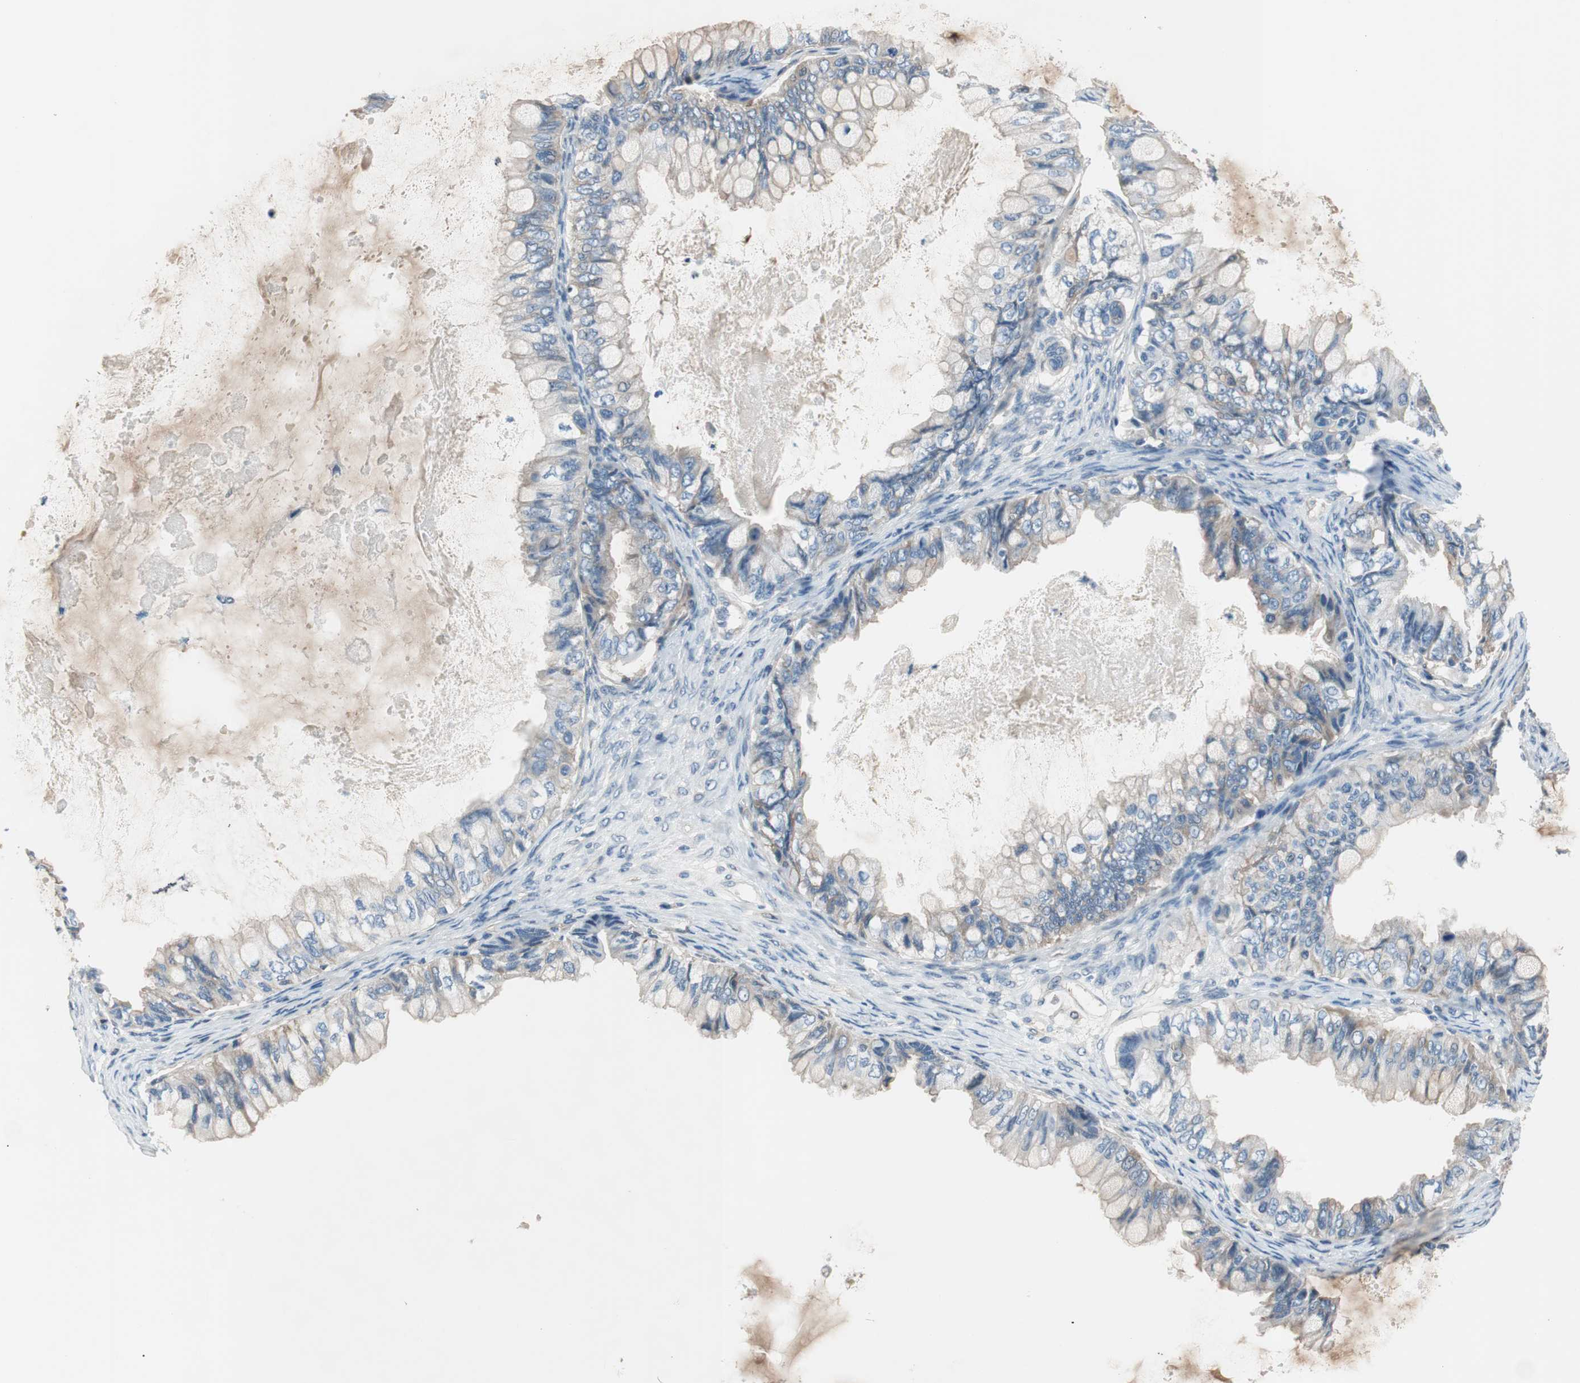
{"staining": {"intensity": "negative", "quantity": "none", "location": "none"}, "tissue": "ovarian cancer", "cell_type": "Tumor cells", "image_type": "cancer", "snomed": [{"axis": "morphology", "description": "Cystadenocarcinoma, mucinous, NOS"}, {"axis": "topography", "description": "Ovary"}], "caption": "Histopathology image shows no significant protein expression in tumor cells of ovarian cancer.", "gene": "CALML3", "patient": {"sex": "female", "age": 80}}